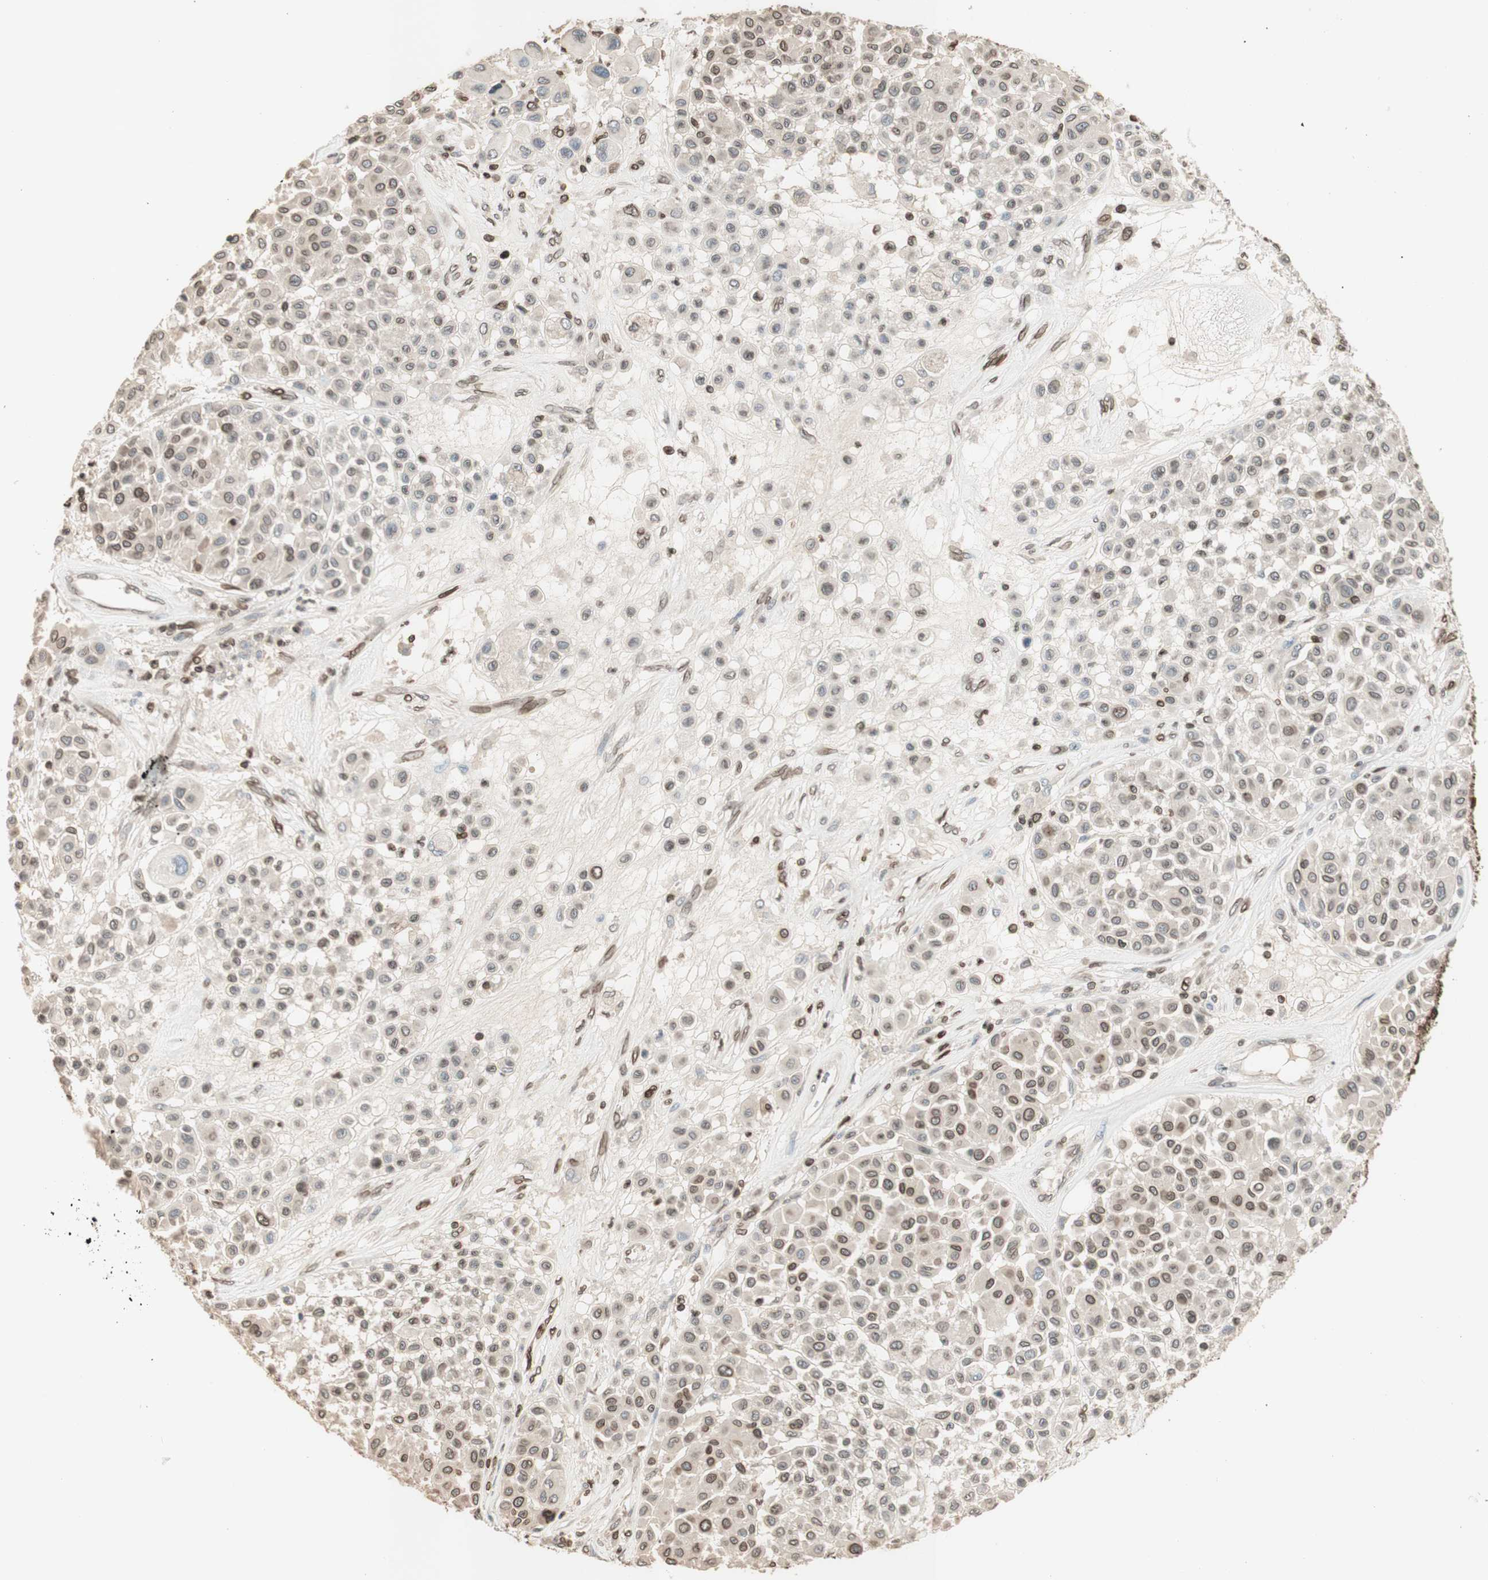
{"staining": {"intensity": "moderate", "quantity": "25%-75%", "location": "cytoplasmic/membranous,nuclear"}, "tissue": "melanoma", "cell_type": "Tumor cells", "image_type": "cancer", "snomed": [{"axis": "morphology", "description": "Malignant melanoma, Metastatic site"}, {"axis": "topography", "description": "Soft tissue"}], "caption": "The photomicrograph shows a brown stain indicating the presence of a protein in the cytoplasmic/membranous and nuclear of tumor cells in melanoma. (DAB (3,3'-diaminobenzidine) IHC, brown staining for protein, blue staining for nuclei).", "gene": "TMPO", "patient": {"sex": "male", "age": 41}}